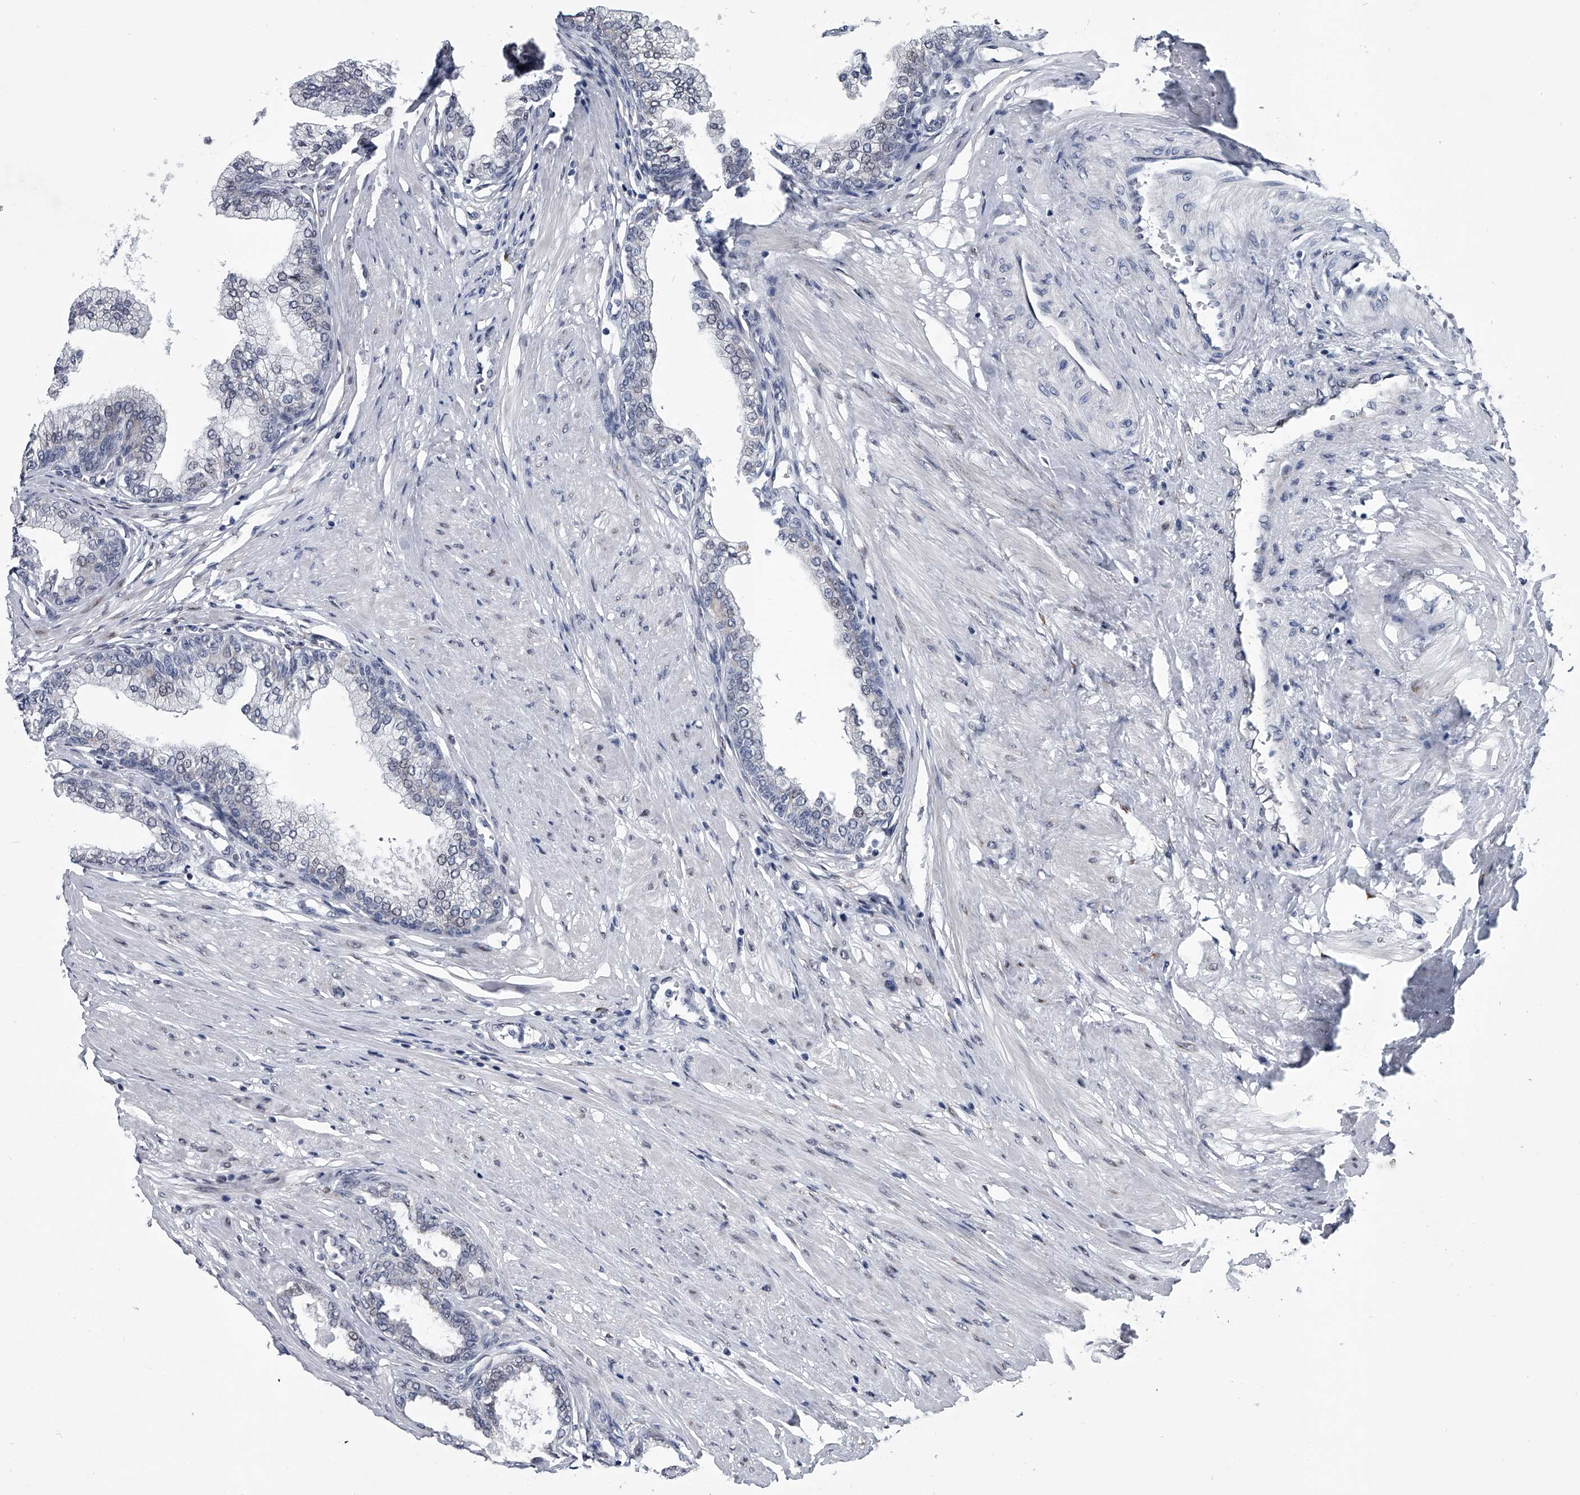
{"staining": {"intensity": "negative", "quantity": "none", "location": "none"}, "tissue": "prostate", "cell_type": "Glandular cells", "image_type": "normal", "snomed": [{"axis": "morphology", "description": "Normal tissue, NOS"}, {"axis": "morphology", "description": "Urothelial carcinoma, Low grade"}, {"axis": "topography", "description": "Urinary bladder"}, {"axis": "topography", "description": "Prostate"}], "caption": "This is a micrograph of immunohistochemistry staining of unremarkable prostate, which shows no expression in glandular cells.", "gene": "PPP2R5D", "patient": {"sex": "male", "age": 60}}